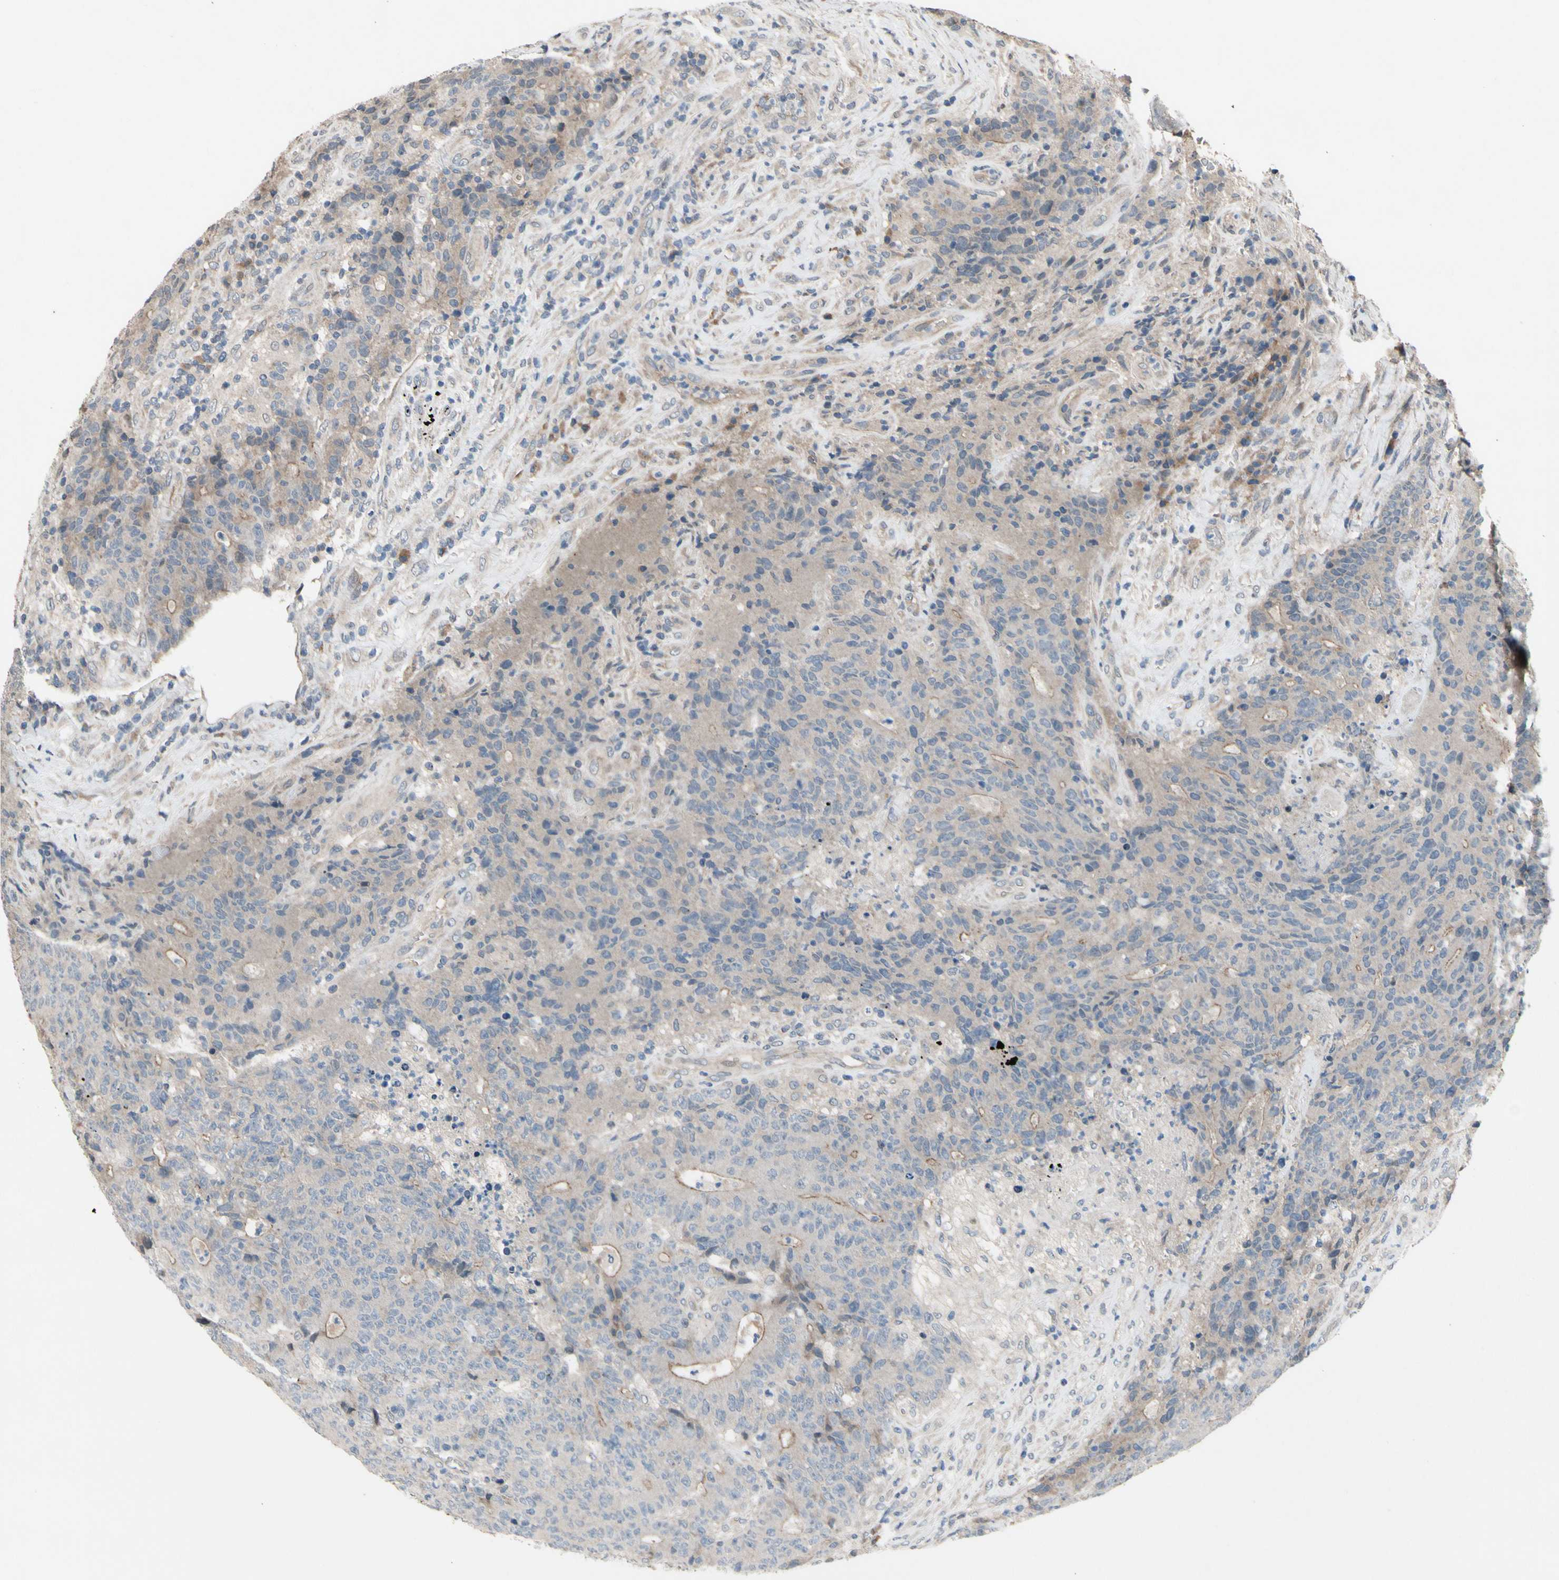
{"staining": {"intensity": "moderate", "quantity": "<25%", "location": "cytoplasmic/membranous"}, "tissue": "colorectal cancer", "cell_type": "Tumor cells", "image_type": "cancer", "snomed": [{"axis": "morphology", "description": "Normal tissue, NOS"}, {"axis": "morphology", "description": "Adenocarcinoma, NOS"}, {"axis": "topography", "description": "Colon"}], "caption": "A micrograph of human colorectal adenocarcinoma stained for a protein shows moderate cytoplasmic/membranous brown staining in tumor cells. (Stains: DAB (3,3'-diaminobenzidine) in brown, nuclei in blue, Microscopy: brightfield microscopy at high magnification).", "gene": "ICAM5", "patient": {"sex": "female", "age": 75}}